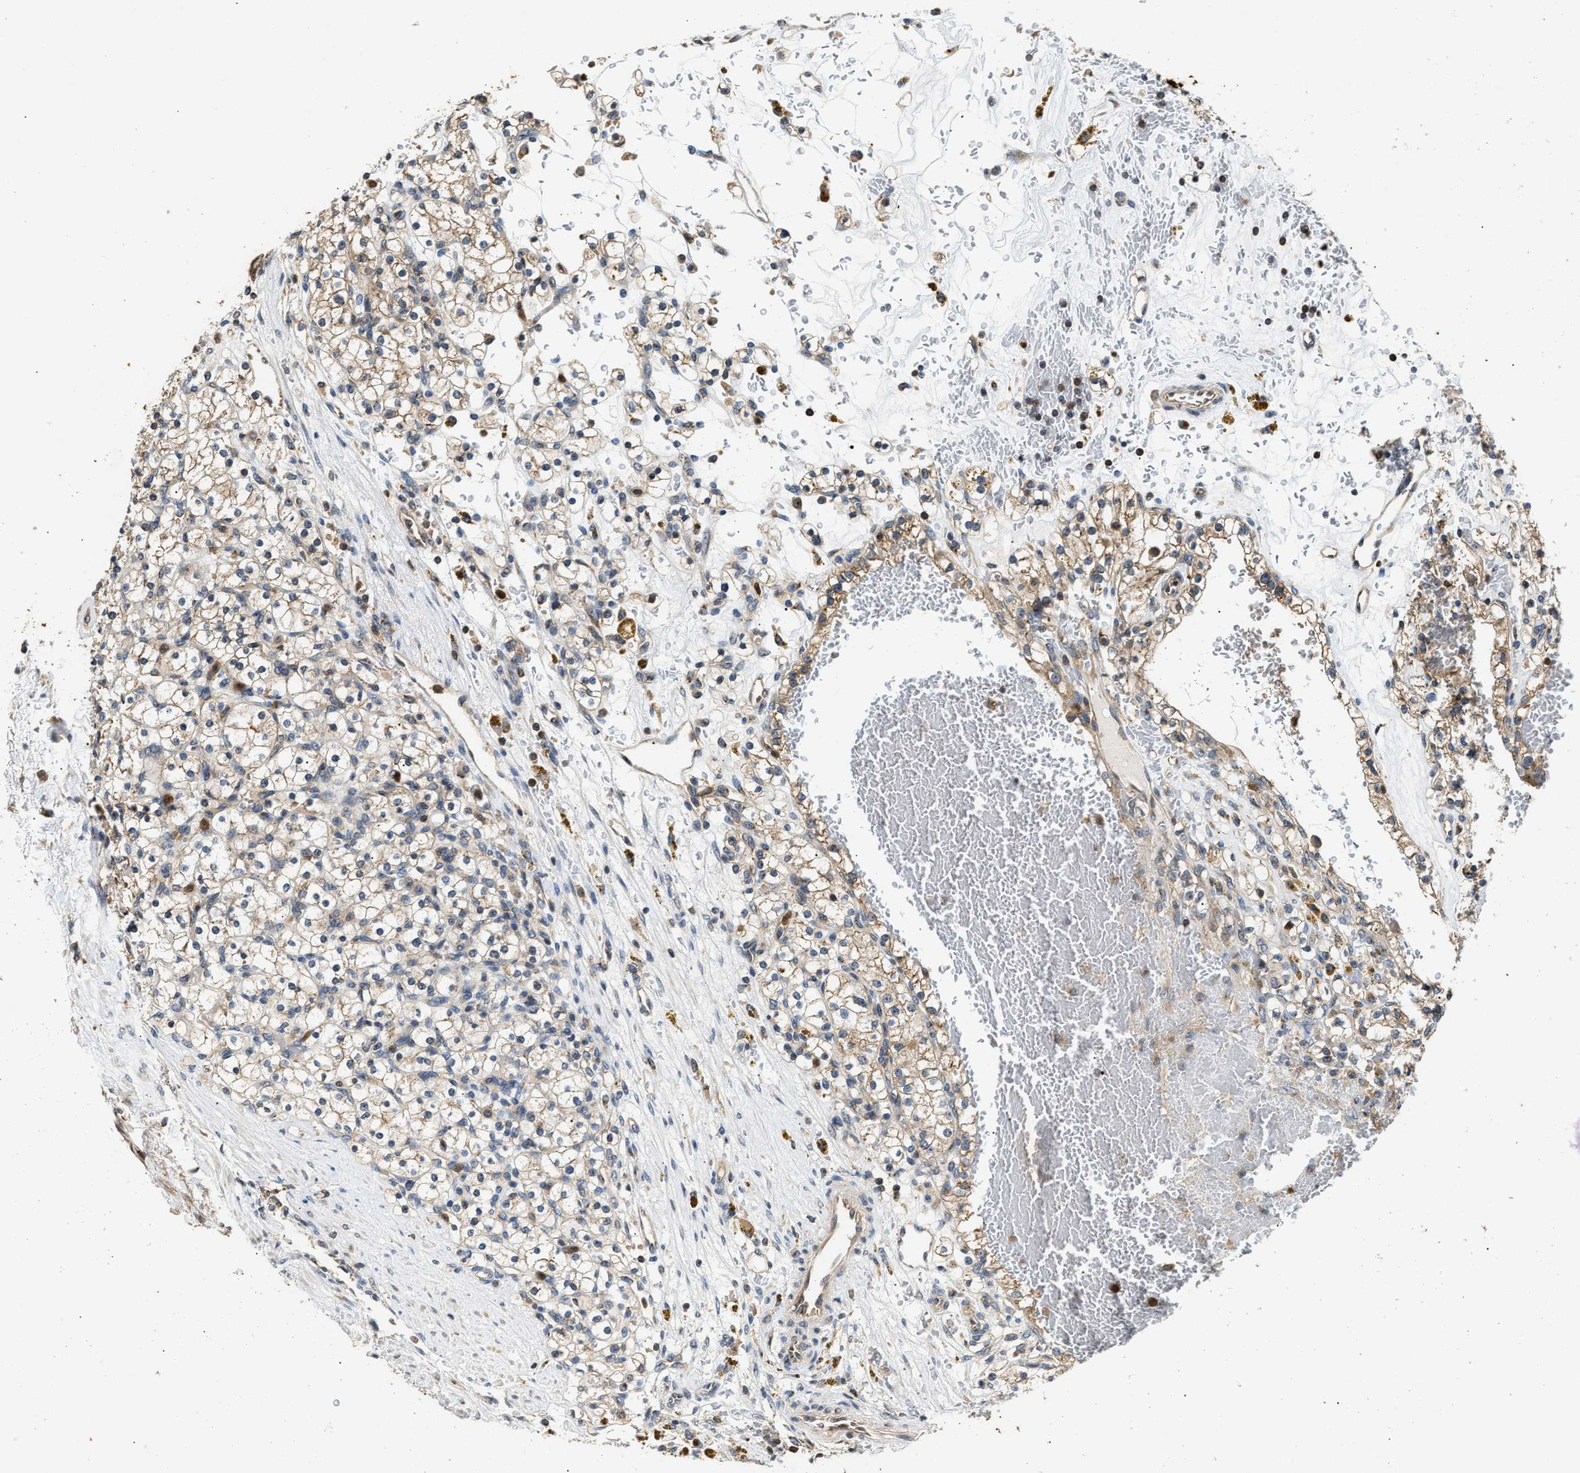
{"staining": {"intensity": "moderate", "quantity": "25%-75%", "location": "cytoplasmic/membranous"}, "tissue": "renal cancer", "cell_type": "Tumor cells", "image_type": "cancer", "snomed": [{"axis": "morphology", "description": "Normal tissue, NOS"}, {"axis": "morphology", "description": "Adenocarcinoma, NOS"}, {"axis": "topography", "description": "Kidney"}], "caption": "DAB immunohistochemical staining of human renal adenocarcinoma displays moderate cytoplasmic/membranous protein staining in about 25%-75% of tumor cells.", "gene": "CHUK", "patient": {"sex": "female", "age": 55}}